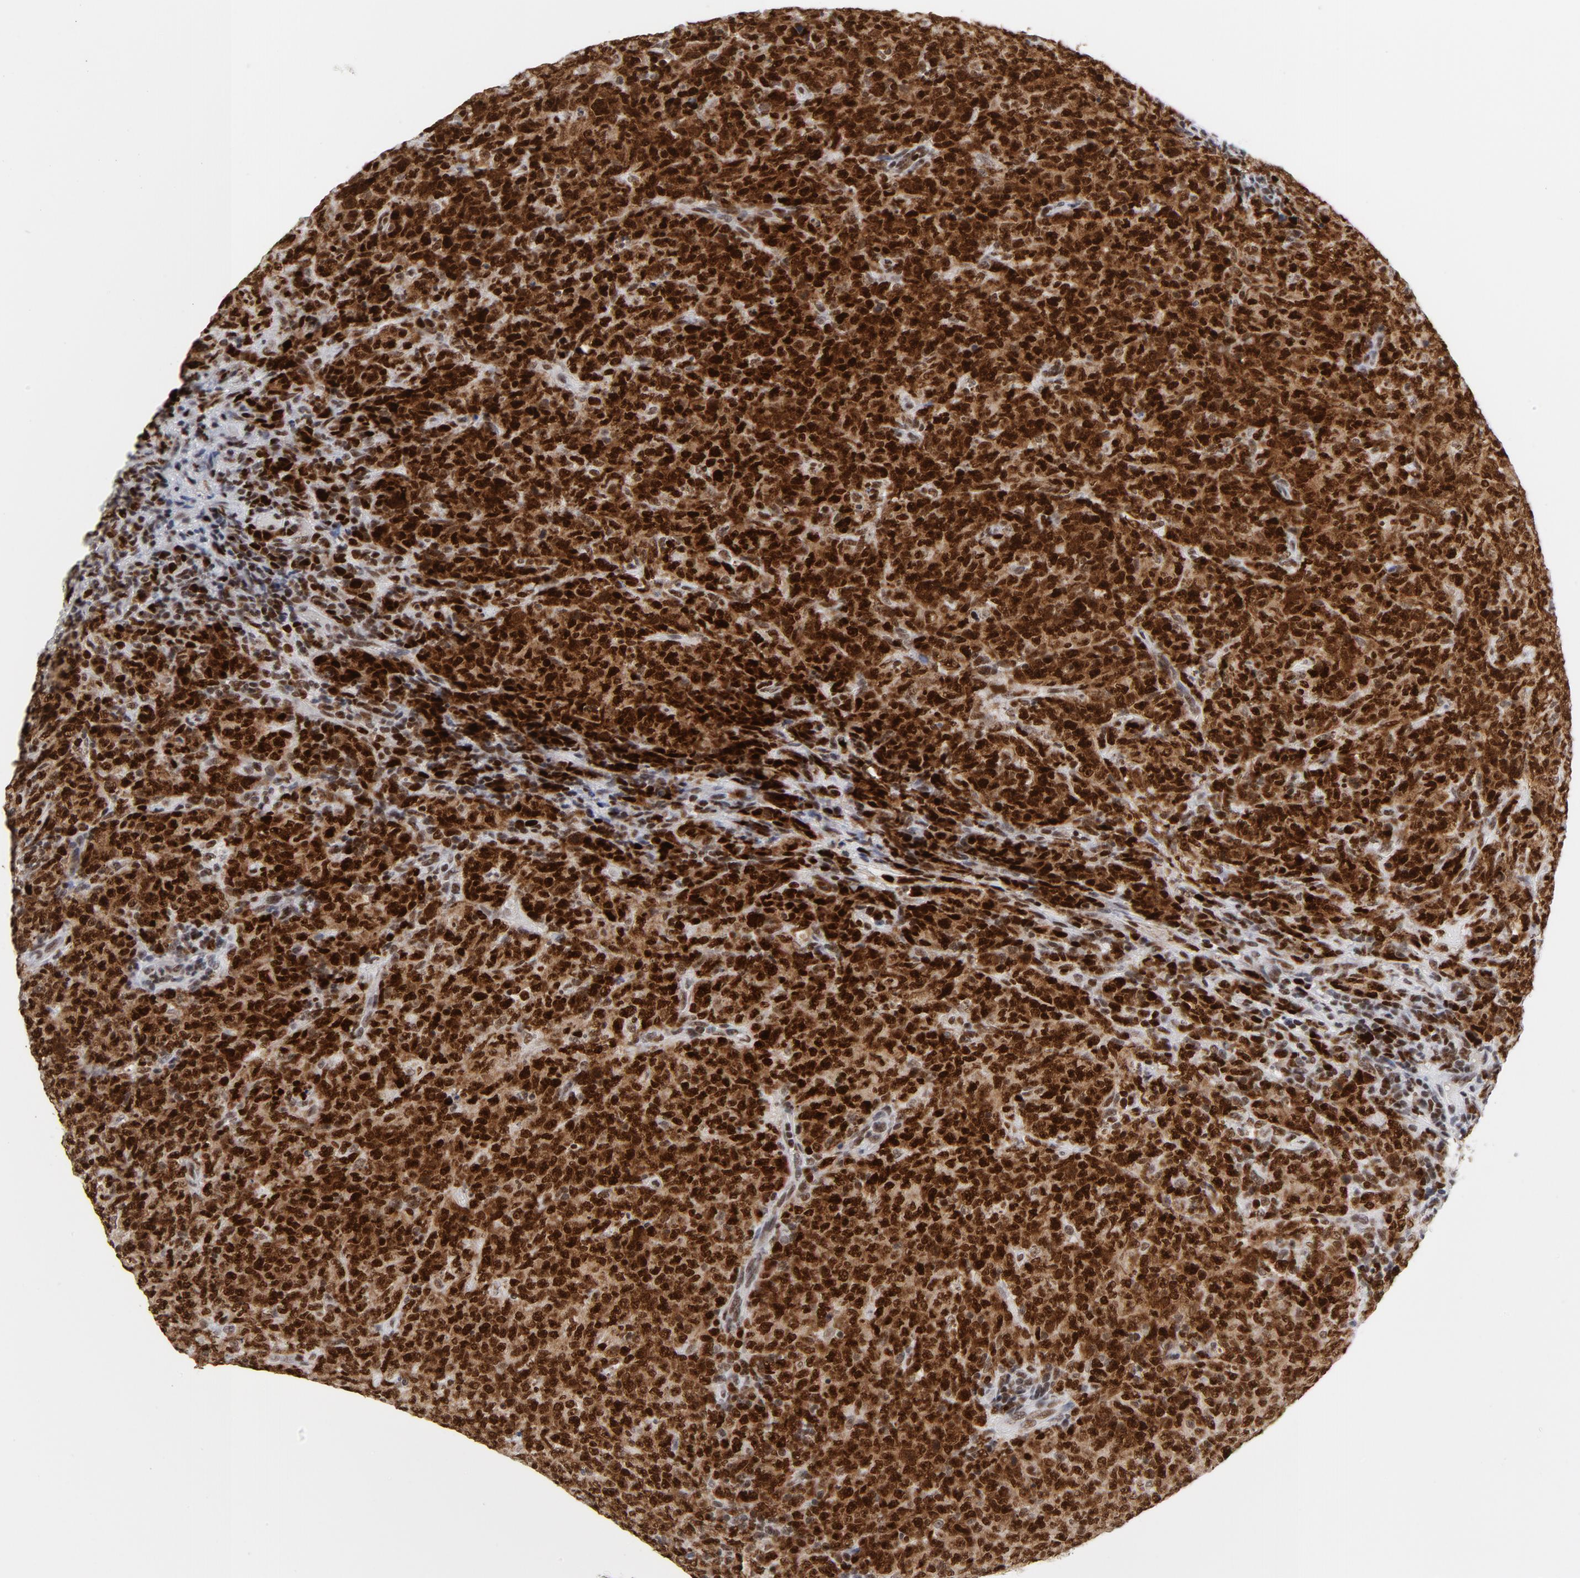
{"staining": {"intensity": "strong", "quantity": ">75%", "location": "nuclear"}, "tissue": "lymphoma", "cell_type": "Tumor cells", "image_type": "cancer", "snomed": [{"axis": "morphology", "description": "Malignant lymphoma, non-Hodgkin's type, High grade"}, {"axis": "topography", "description": "Tonsil"}], "caption": "This micrograph shows immunohistochemistry staining of lymphoma, with high strong nuclear staining in about >75% of tumor cells.", "gene": "RFC4", "patient": {"sex": "female", "age": 36}}